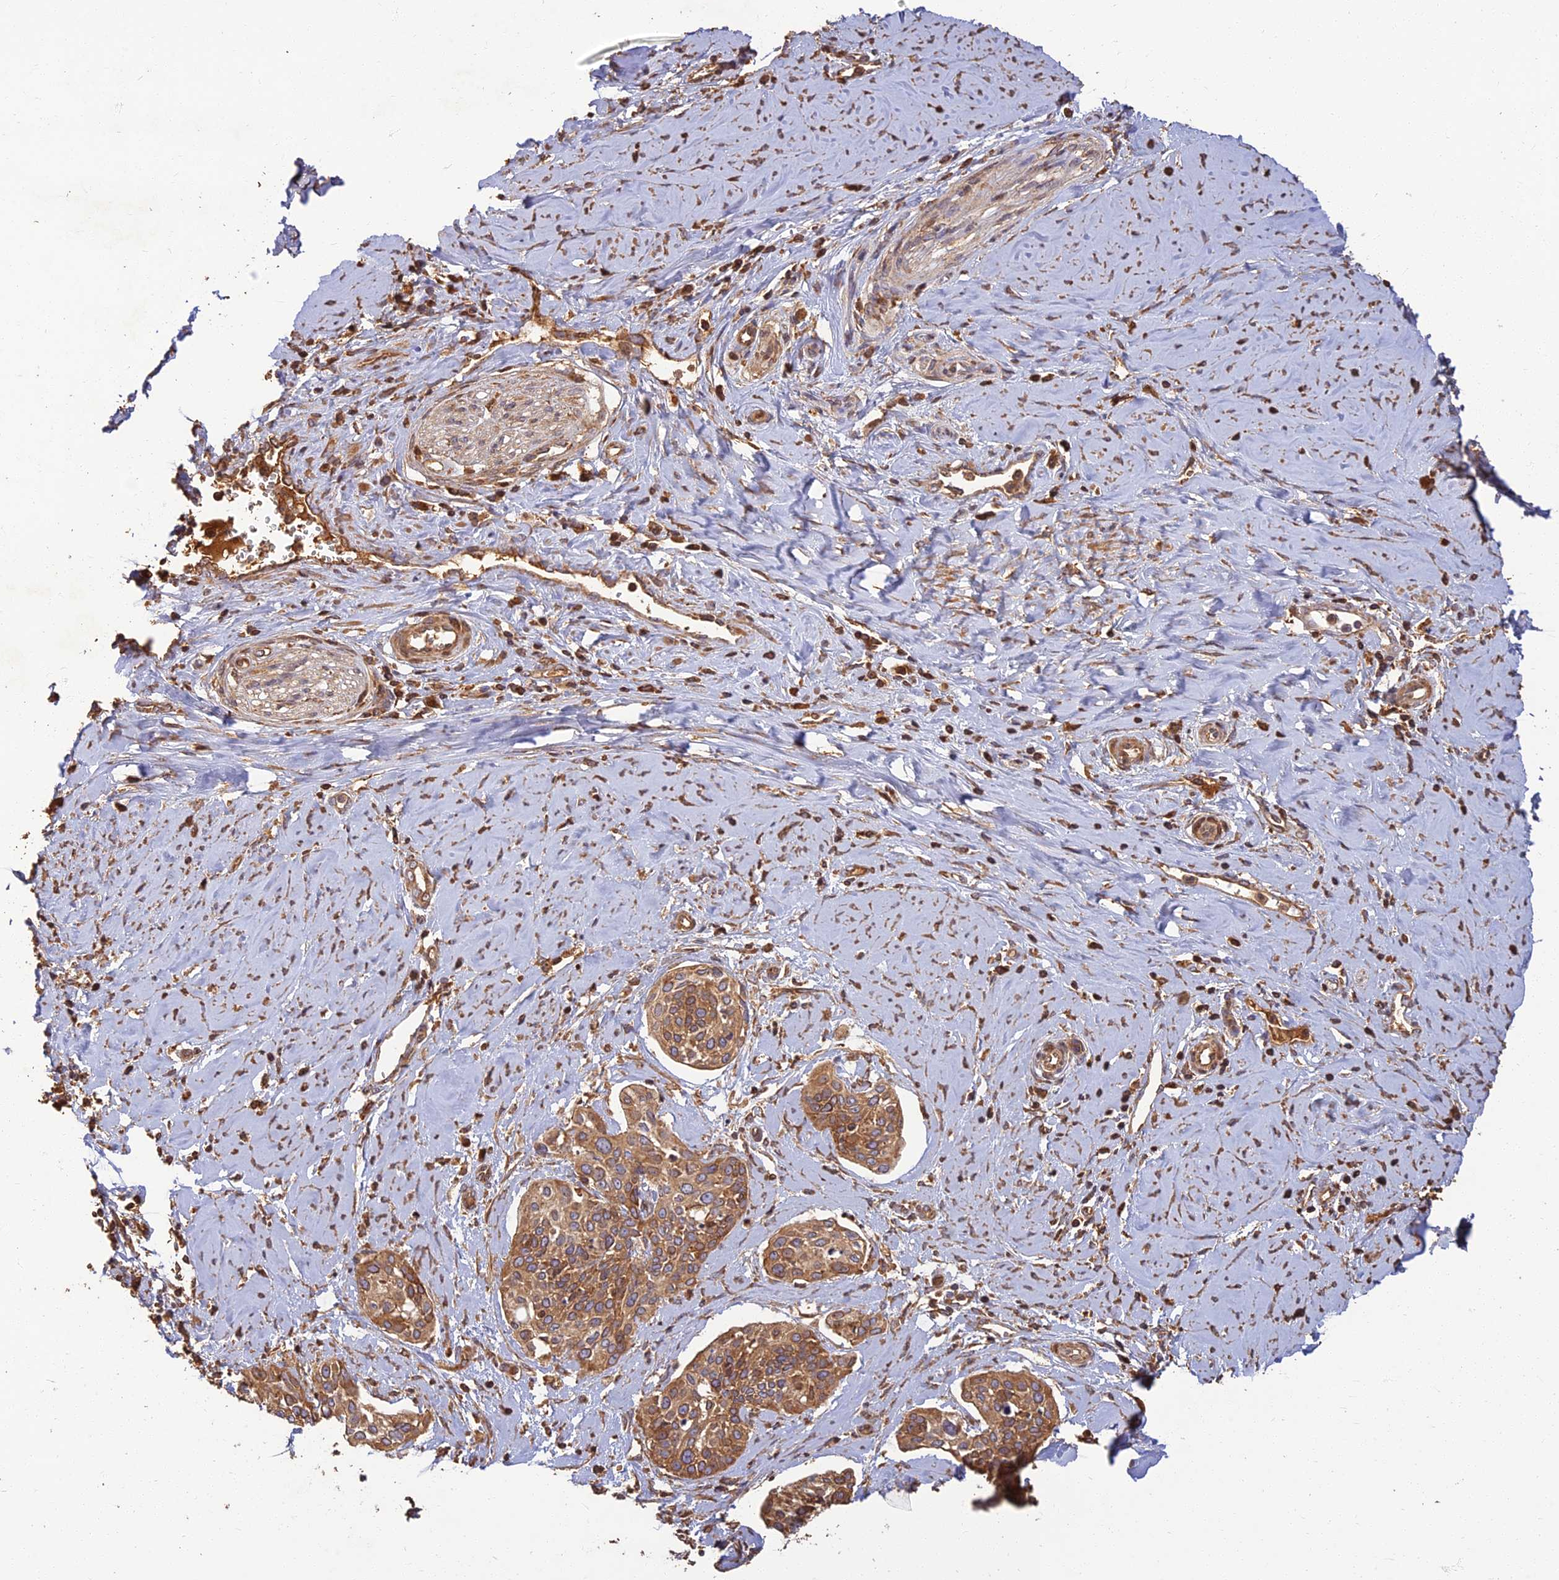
{"staining": {"intensity": "moderate", "quantity": ">75%", "location": "cytoplasmic/membranous"}, "tissue": "cervical cancer", "cell_type": "Tumor cells", "image_type": "cancer", "snomed": [{"axis": "morphology", "description": "Squamous cell carcinoma, NOS"}, {"axis": "topography", "description": "Cervix"}], "caption": "Cervical cancer (squamous cell carcinoma) tissue demonstrates moderate cytoplasmic/membranous positivity in approximately >75% of tumor cells, visualized by immunohistochemistry.", "gene": "CORO1C", "patient": {"sex": "female", "age": 44}}